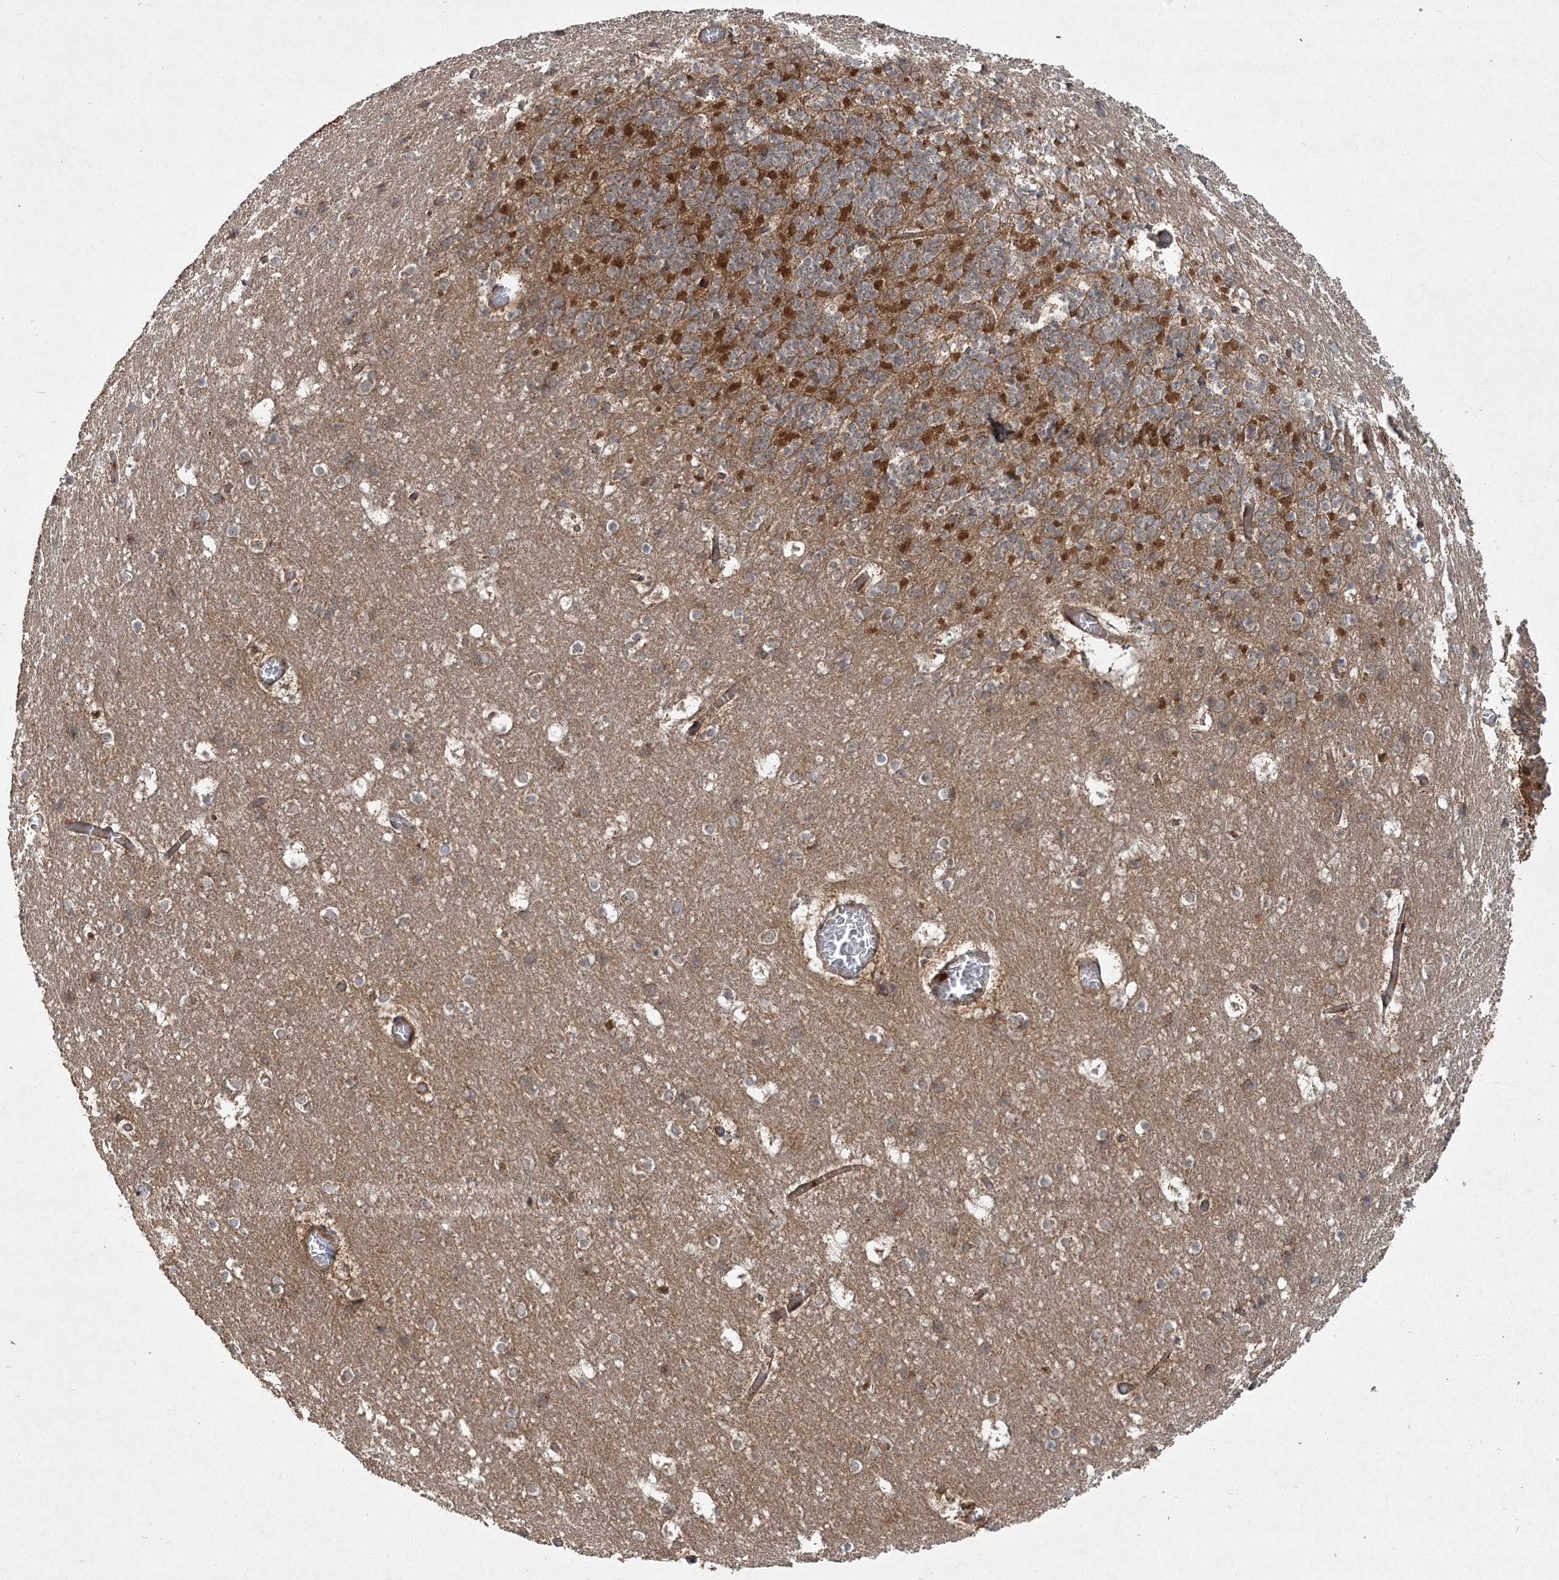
{"staining": {"intensity": "strong", "quantity": "25%-75%", "location": "cytoplasmic/membranous"}, "tissue": "cerebellum", "cell_type": "Cells in granular layer", "image_type": "normal", "snomed": [{"axis": "morphology", "description": "Normal tissue, NOS"}, {"axis": "topography", "description": "Cerebellum"}], "caption": "This micrograph displays benign cerebellum stained with immunohistochemistry (IHC) to label a protein in brown. The cytoplasmic/membranous of cells in granular layer show strong positivity for the protein. Nuclei are counter-stained blue.", "gene": "CPLANE1", "patient": {"sex": "male", "age": 57}}